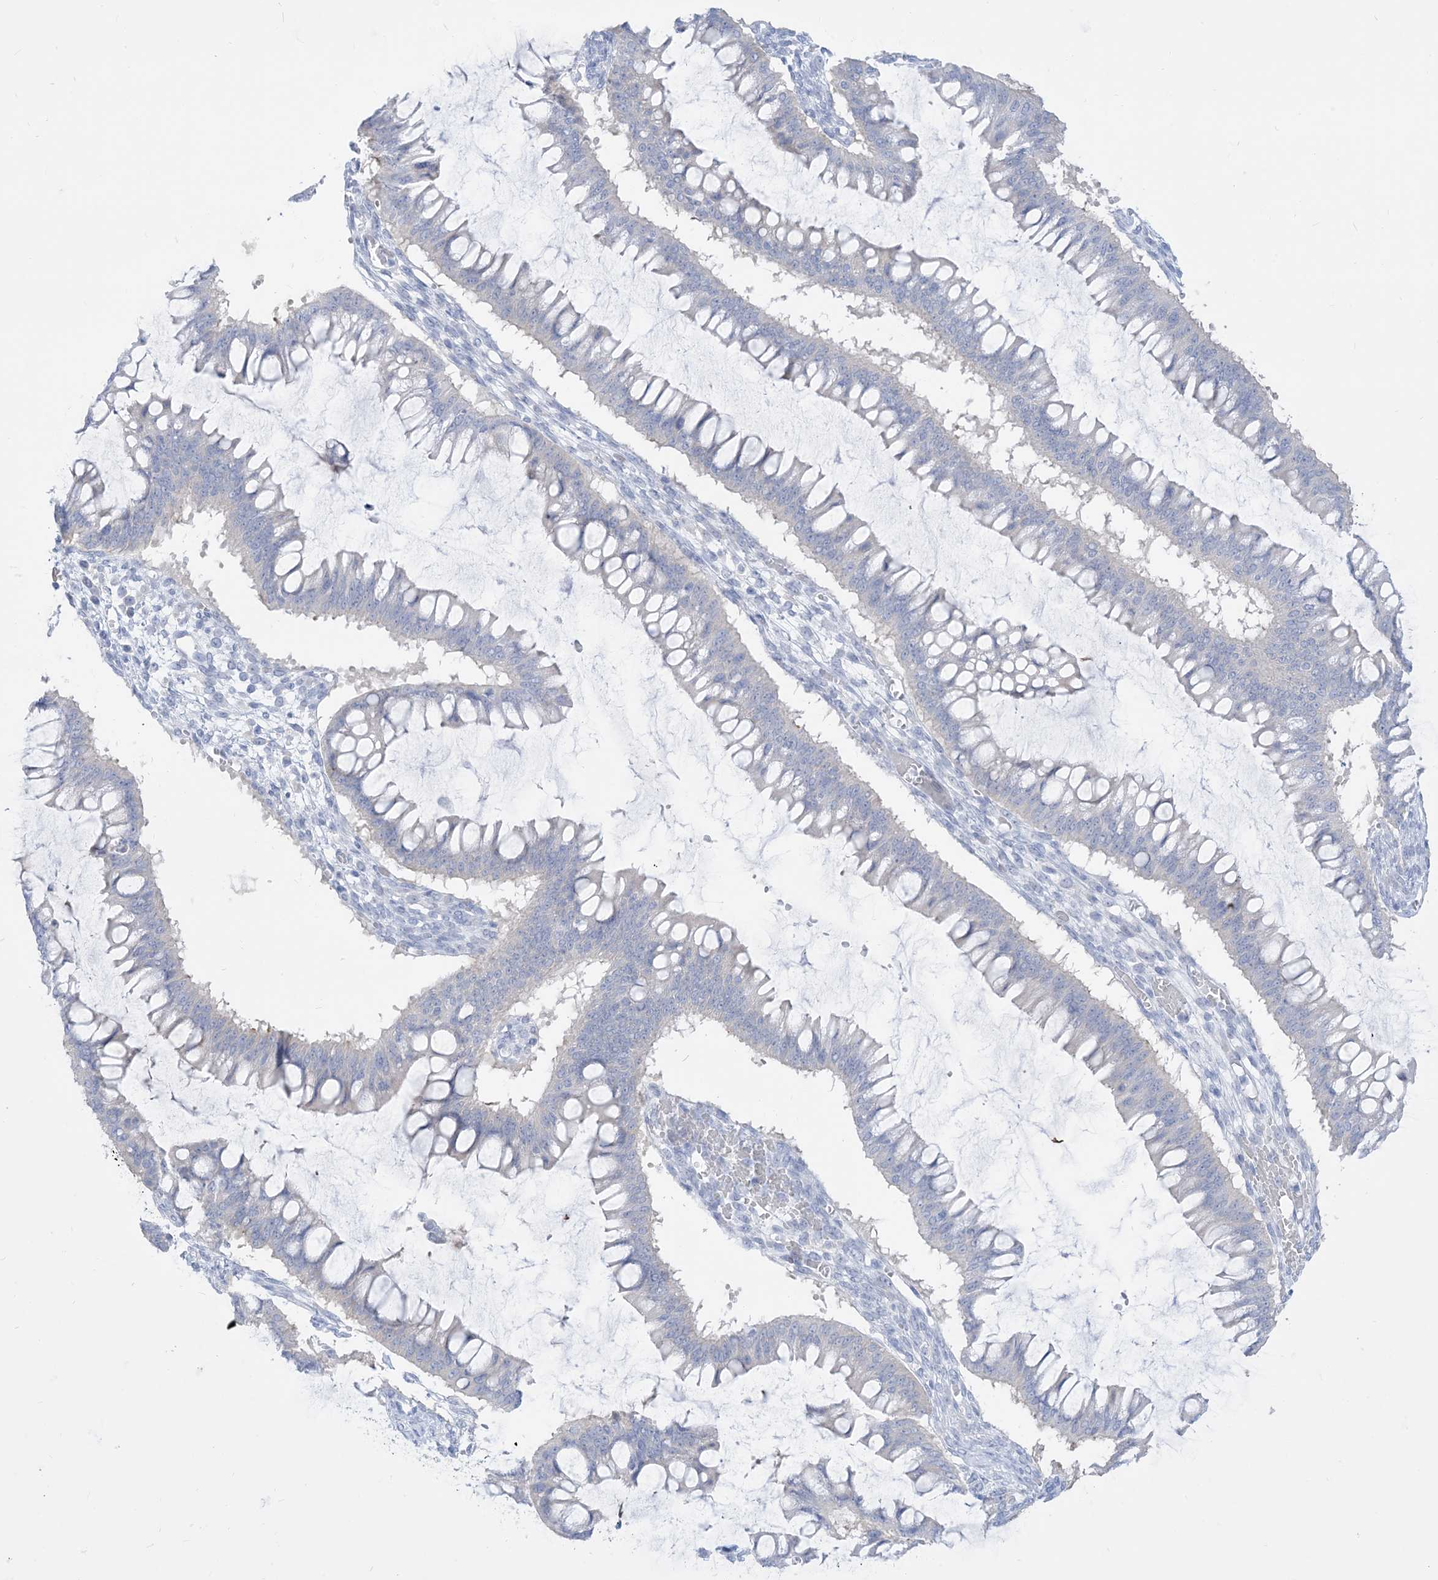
{"staining": {"intensity": "negative", "quantity": "none", "location": "none"}, "tissue": "ovarian cancer", "cell_type": "Tumor cells", "image_type": "cancer", "snomed": [{"axis": "morphology", "description": "Cystadenocarcinoma, mucinous, NOS"}, {"axis": "topography", "description": "Ovary"}], "caption": "Ovarian cancer (mucinous cystadenocarcinoma) stained for a protein using immunohistochemistry (IHC) displays no staining tumor cells.", "gene": "MARS2", "patient": {"sex": "female", "age": 73}}